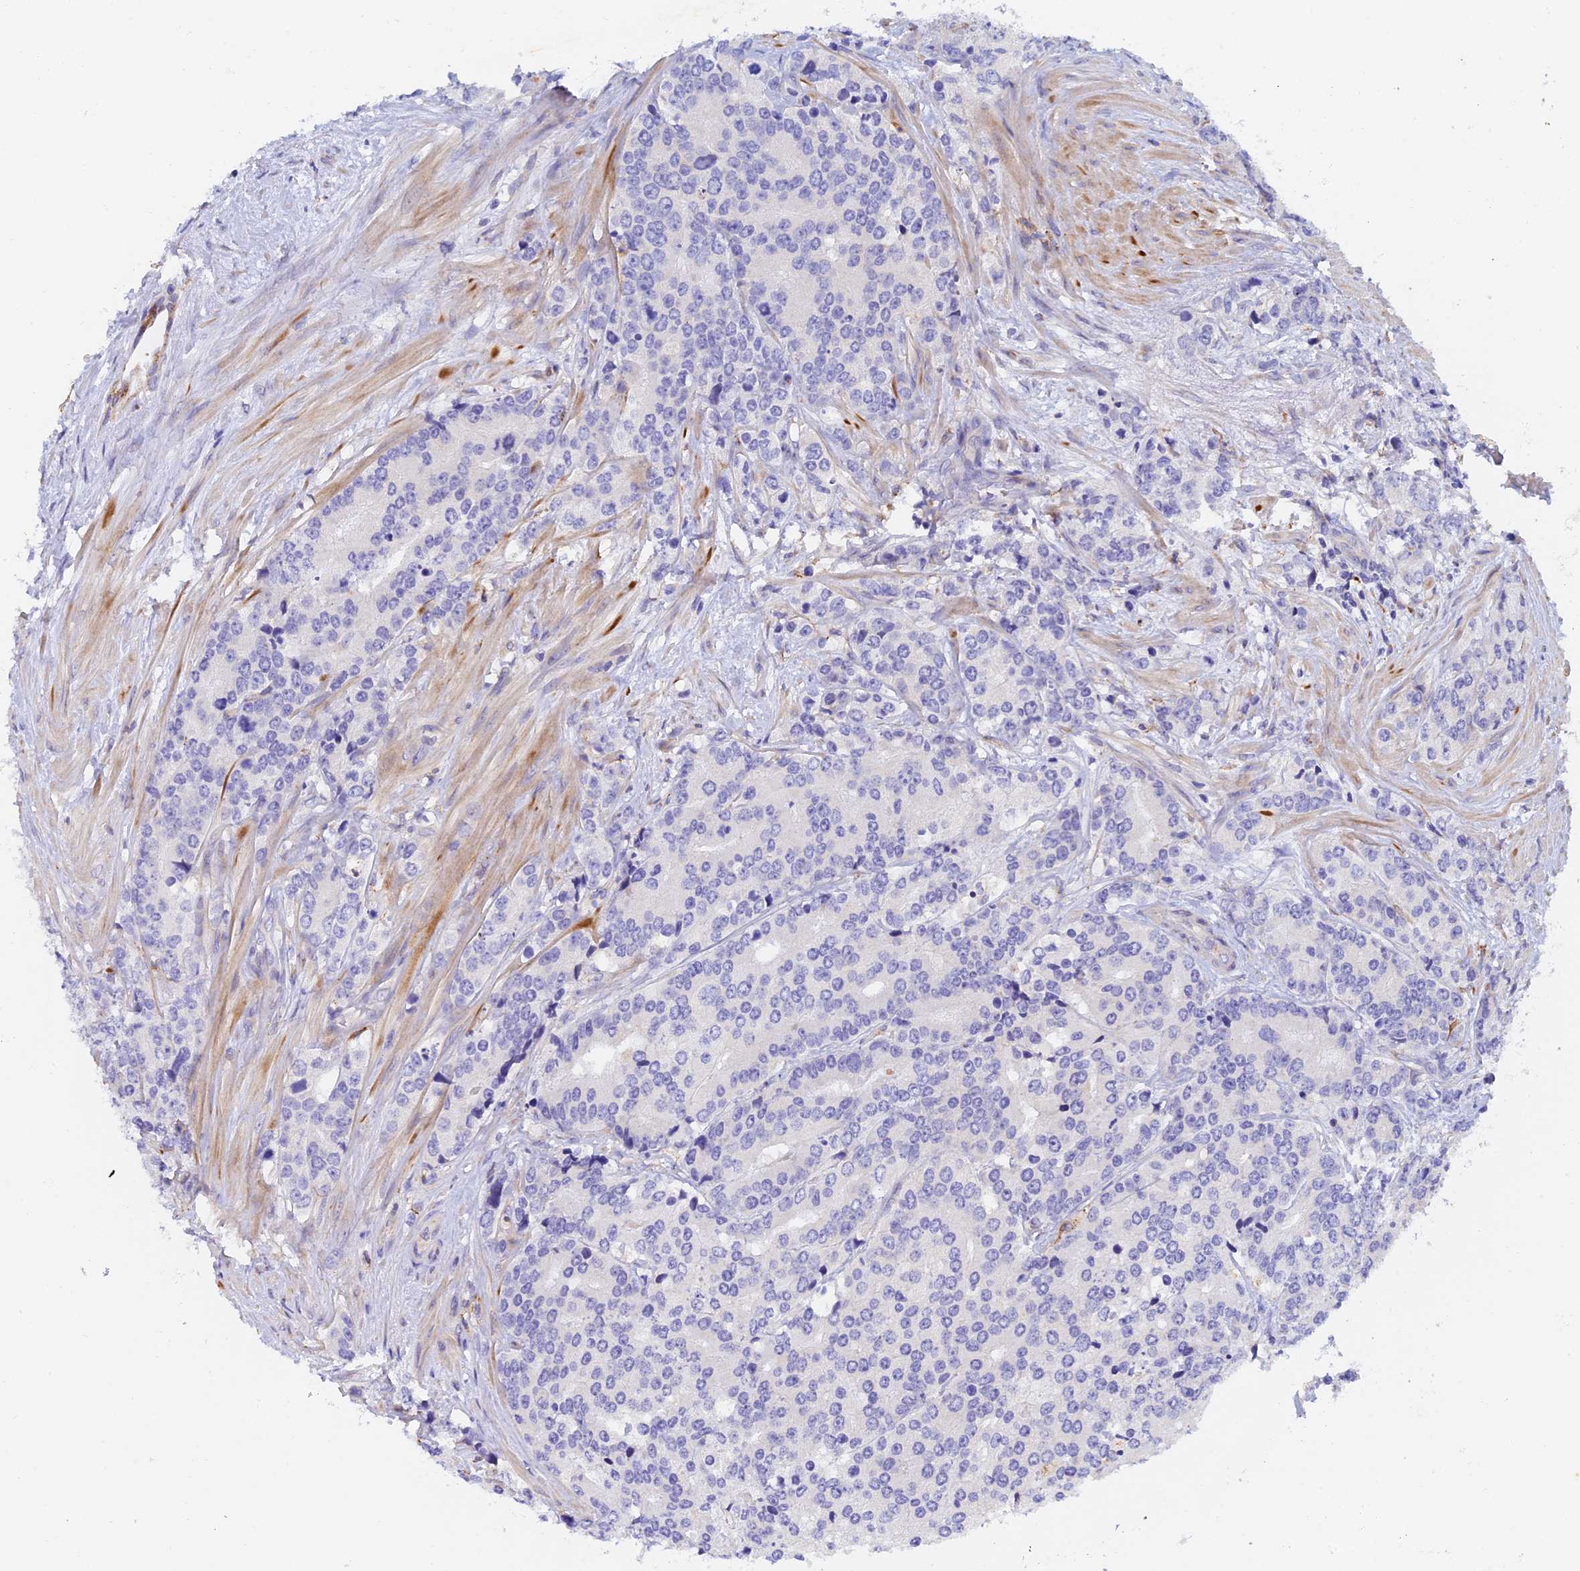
{"staining": {"intensity": "negative", "quantity": "none", "location": "none"}, "tissue": "prostate cancer", "cell_type": "Tumor cells", "image_type": "cancer", "snomed": [{"axis": "morphology", "description": "Adenocarcinoma, High grade"}, {"axis": "topography", "description": "Prostate"}], "caption": "The photomicrograph displays no significant expression in tumor cells of prostate cancer.", "gene": "RPGRIP1L", "patient": {"sex": "male", "age": 62}}